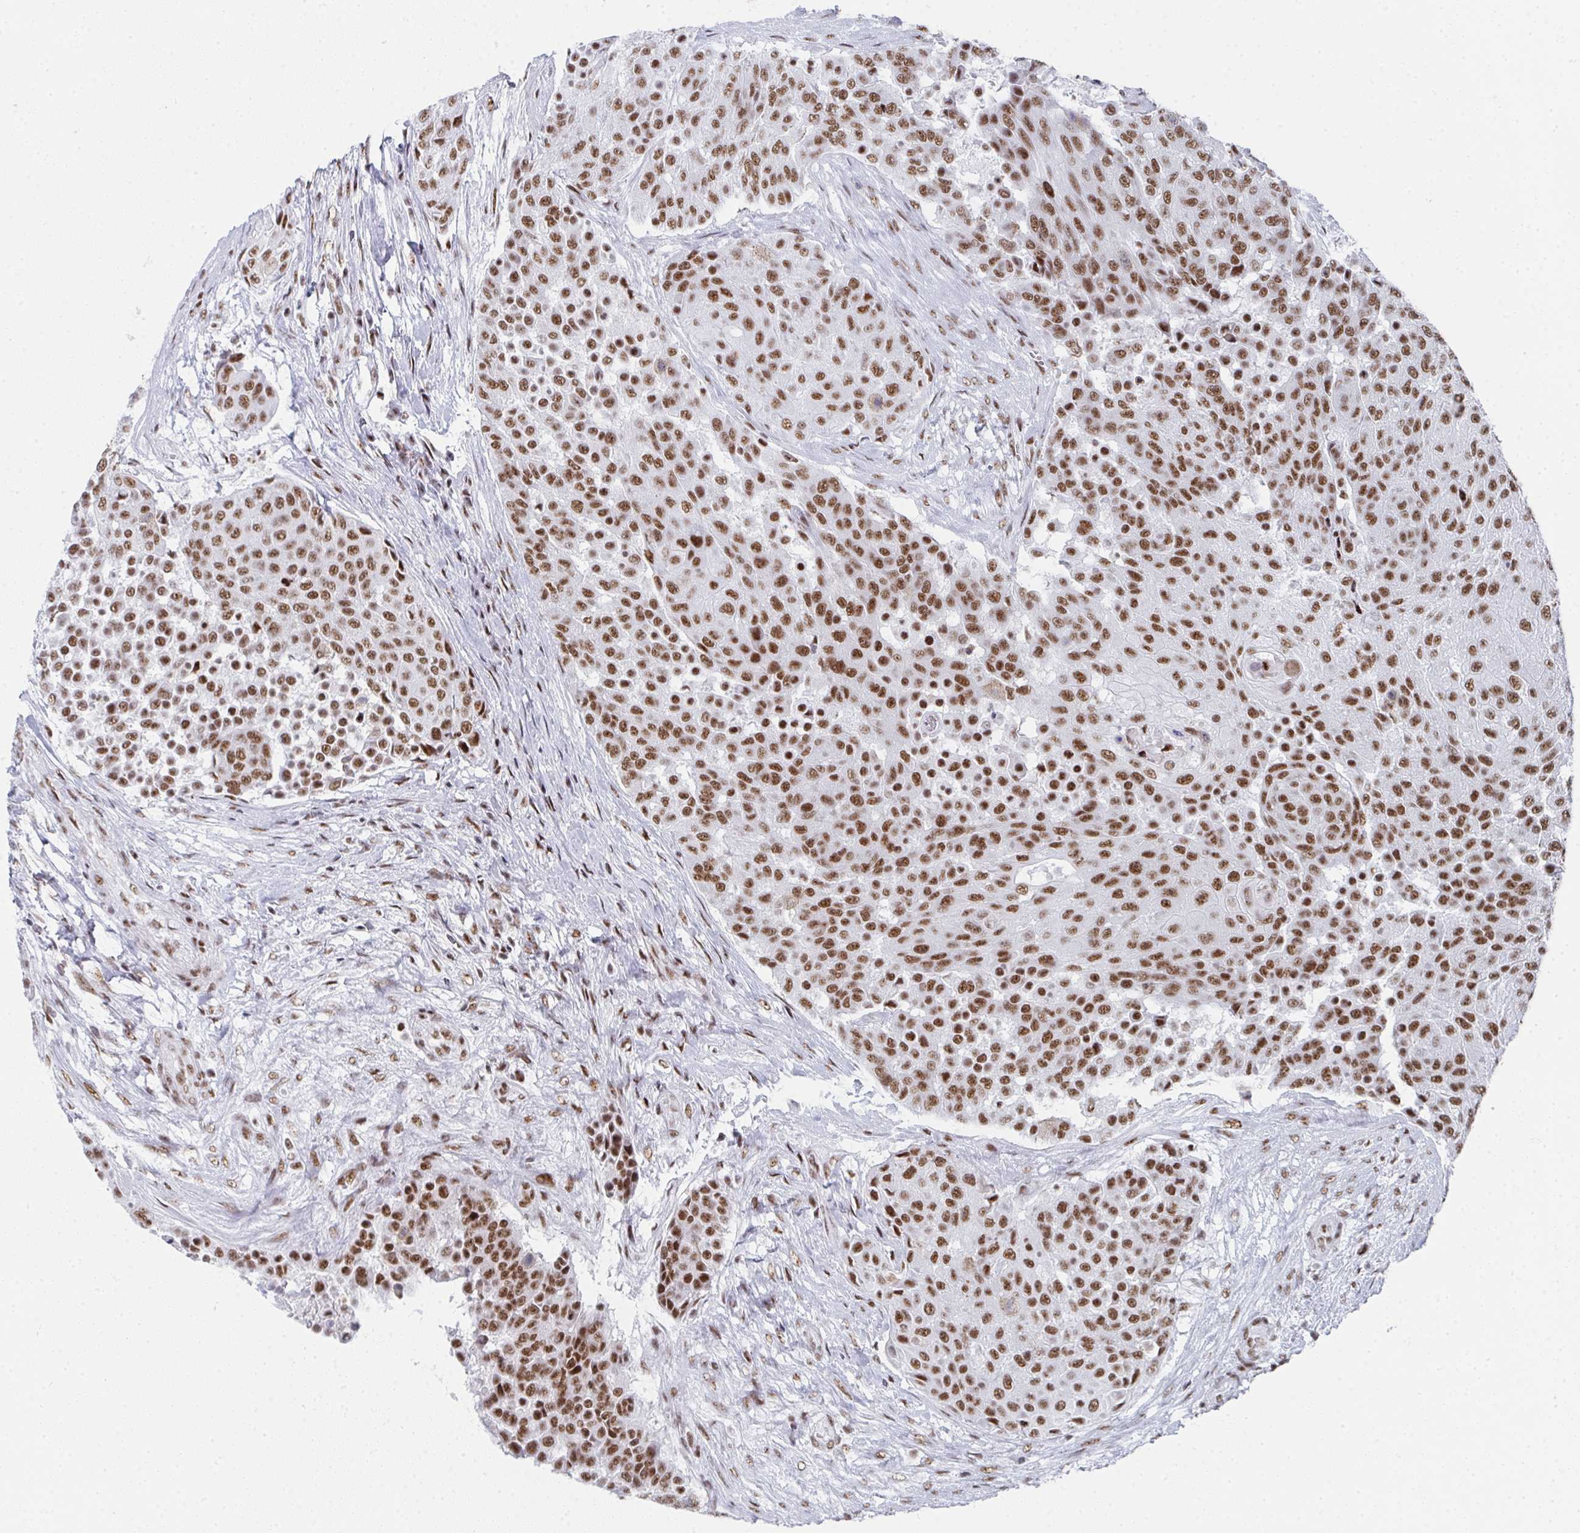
{"staining": {"intensity": "moderate", "quantity": ">75%", "location": "nuclear"}, "tissue": "urothelial cancer", "cell_type": "Tumor cells", "image_type": "cancer", "snomed": [{"axis": "morphology", "description": "Urothelial carcinoma, High grade"}, {"axis": "topography", "description": "Urinary bladder"}], "caption": "Immunohistochemistry (IHC) photomicrograph of urothelial cancer stained for a protein (brown), which demonstrates medium levels of moderate nuclear staining in approximately >75% of tumor cells.", "gene": "SNRNP70", "patient": {"sex": "female", "age": 63}}